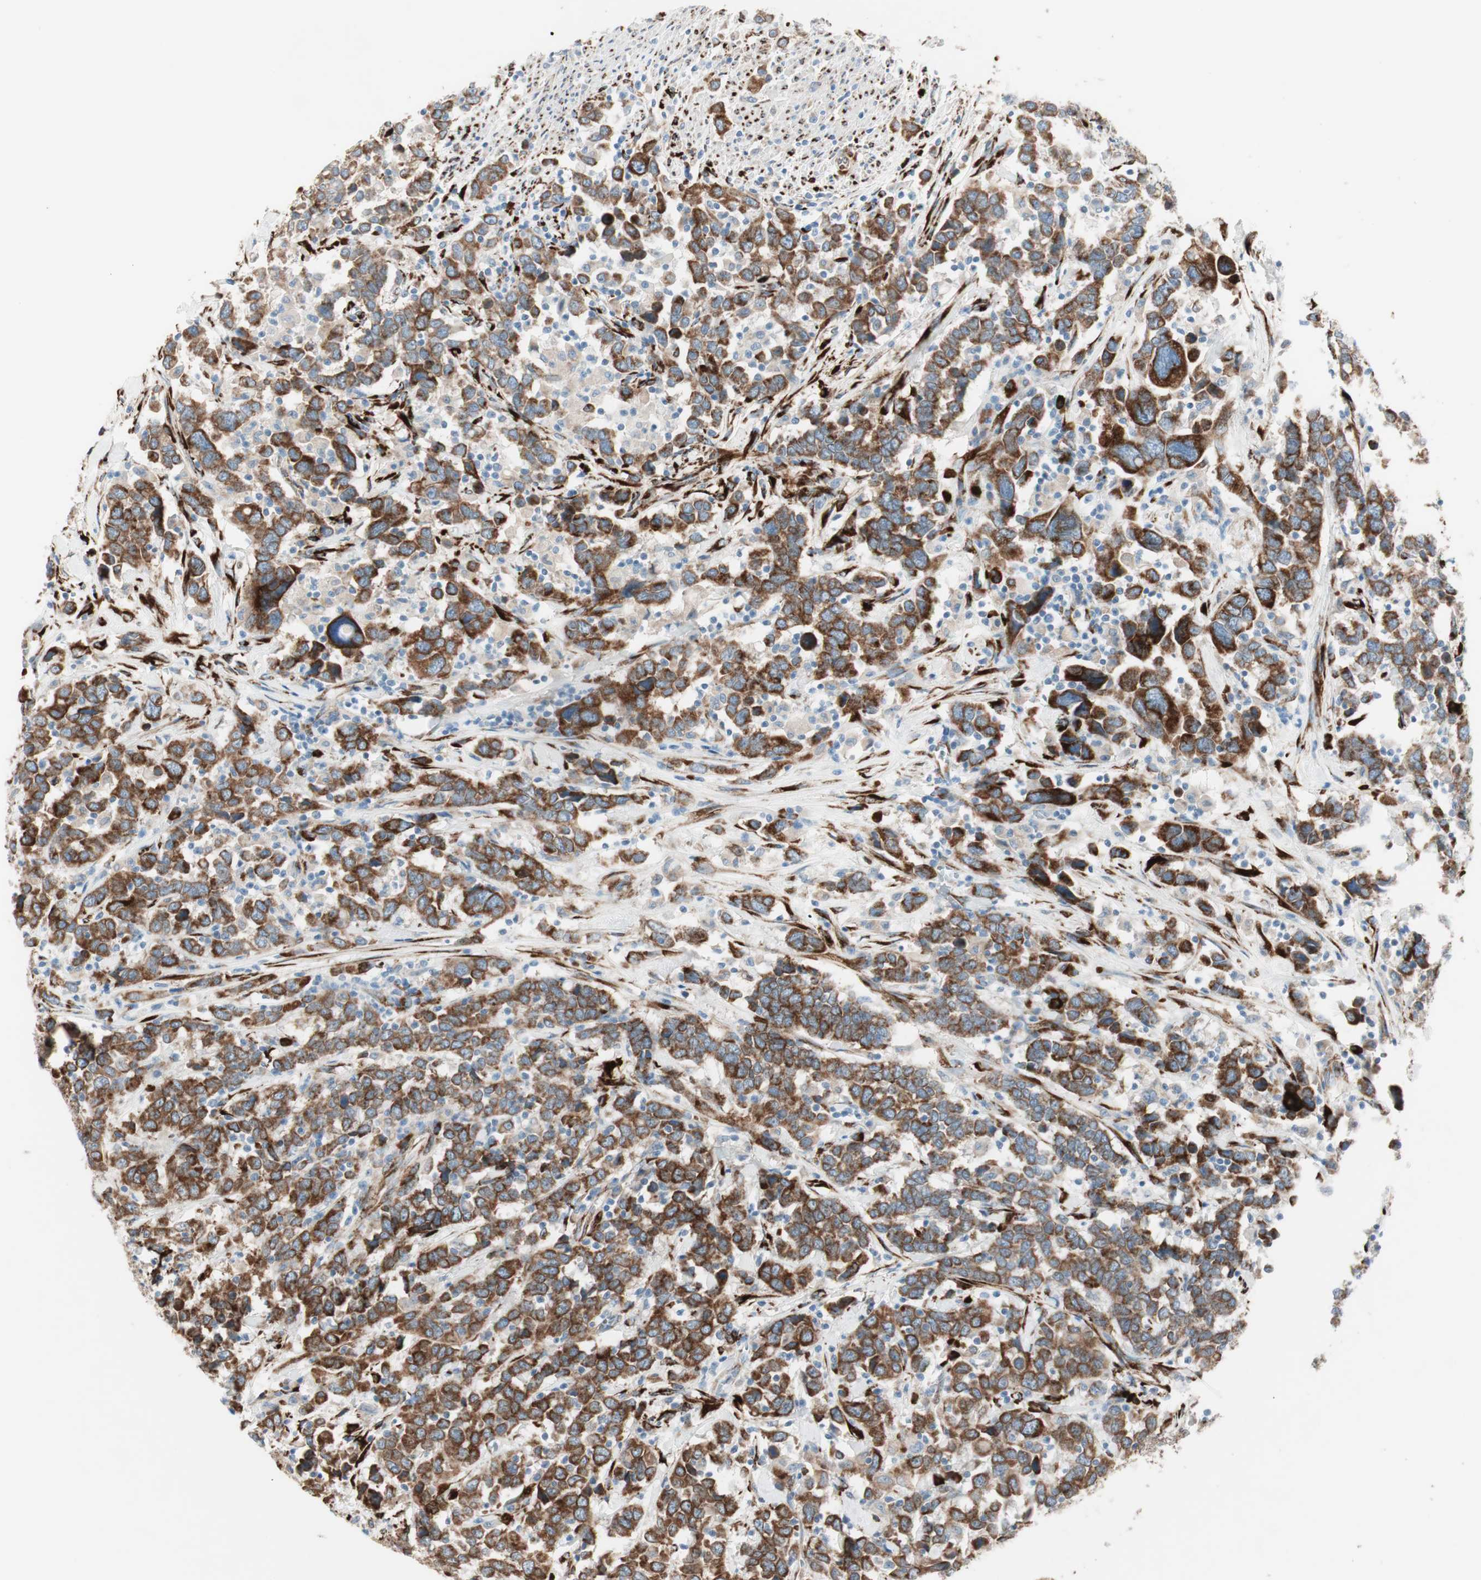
{"staining": {"intensity": "strong", "quantity": ">75%", "location": "cytoplasmic/membranous"}, "tissue": "urothelial cancer", "cell_type": "Tumor cells", "image_type": "cancer", "snomed": [{"axis": "morphology", "description": "Urothelial carcinoma, High grade"}, {"axis": "topography", "description": "Urinary bladder"}], "caption": "Urothelial cancer was stained to show a protein in brown. There is high levels of strong cytoplasmic/membranous staining in approximately >75% of tumor cells.", "gene": "P4HTM", "patient": {"sex": "male", "age": 61}}